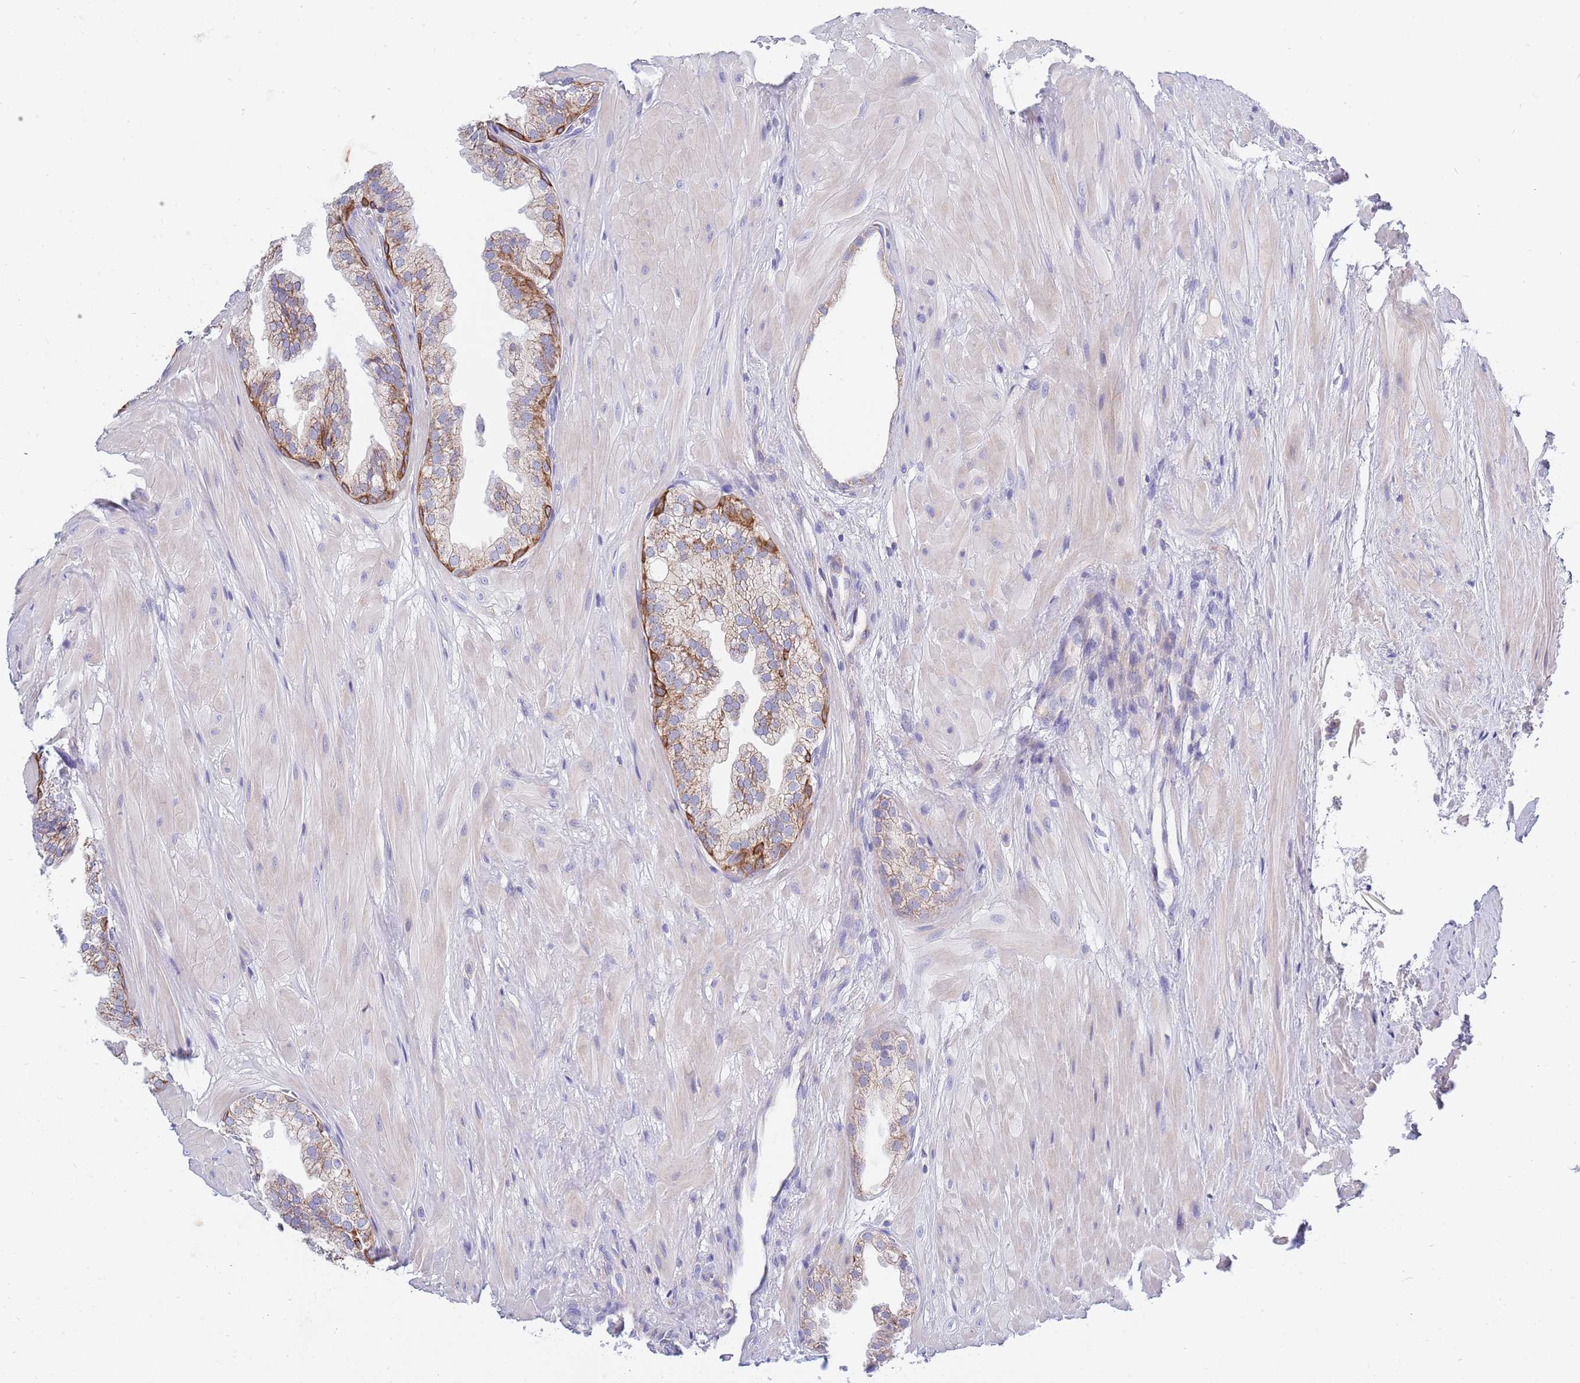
{"staining": {"intensity": "moderate", "quantity": "<25%", "location": "cytoplasmic/membranous"}, "tissue": "prostate", "cell_type": "Glandular cells", "image_type": "normal", "snomed": [{"axis": "morphology", "description": "Normal tissue, NOS"}, {"axis": "topography", "description": "Prostate"}, {"axis": "topography", "description": "Peripheral nerve tissue"}], "caption": "Protein expression analysis of normal prostate demonstrates moderate cytoplasmic/membranous positivity in approximately <25% of glandular cells.", "gene": "EMC8", "patient": {"sex": "male", "age": 55}}